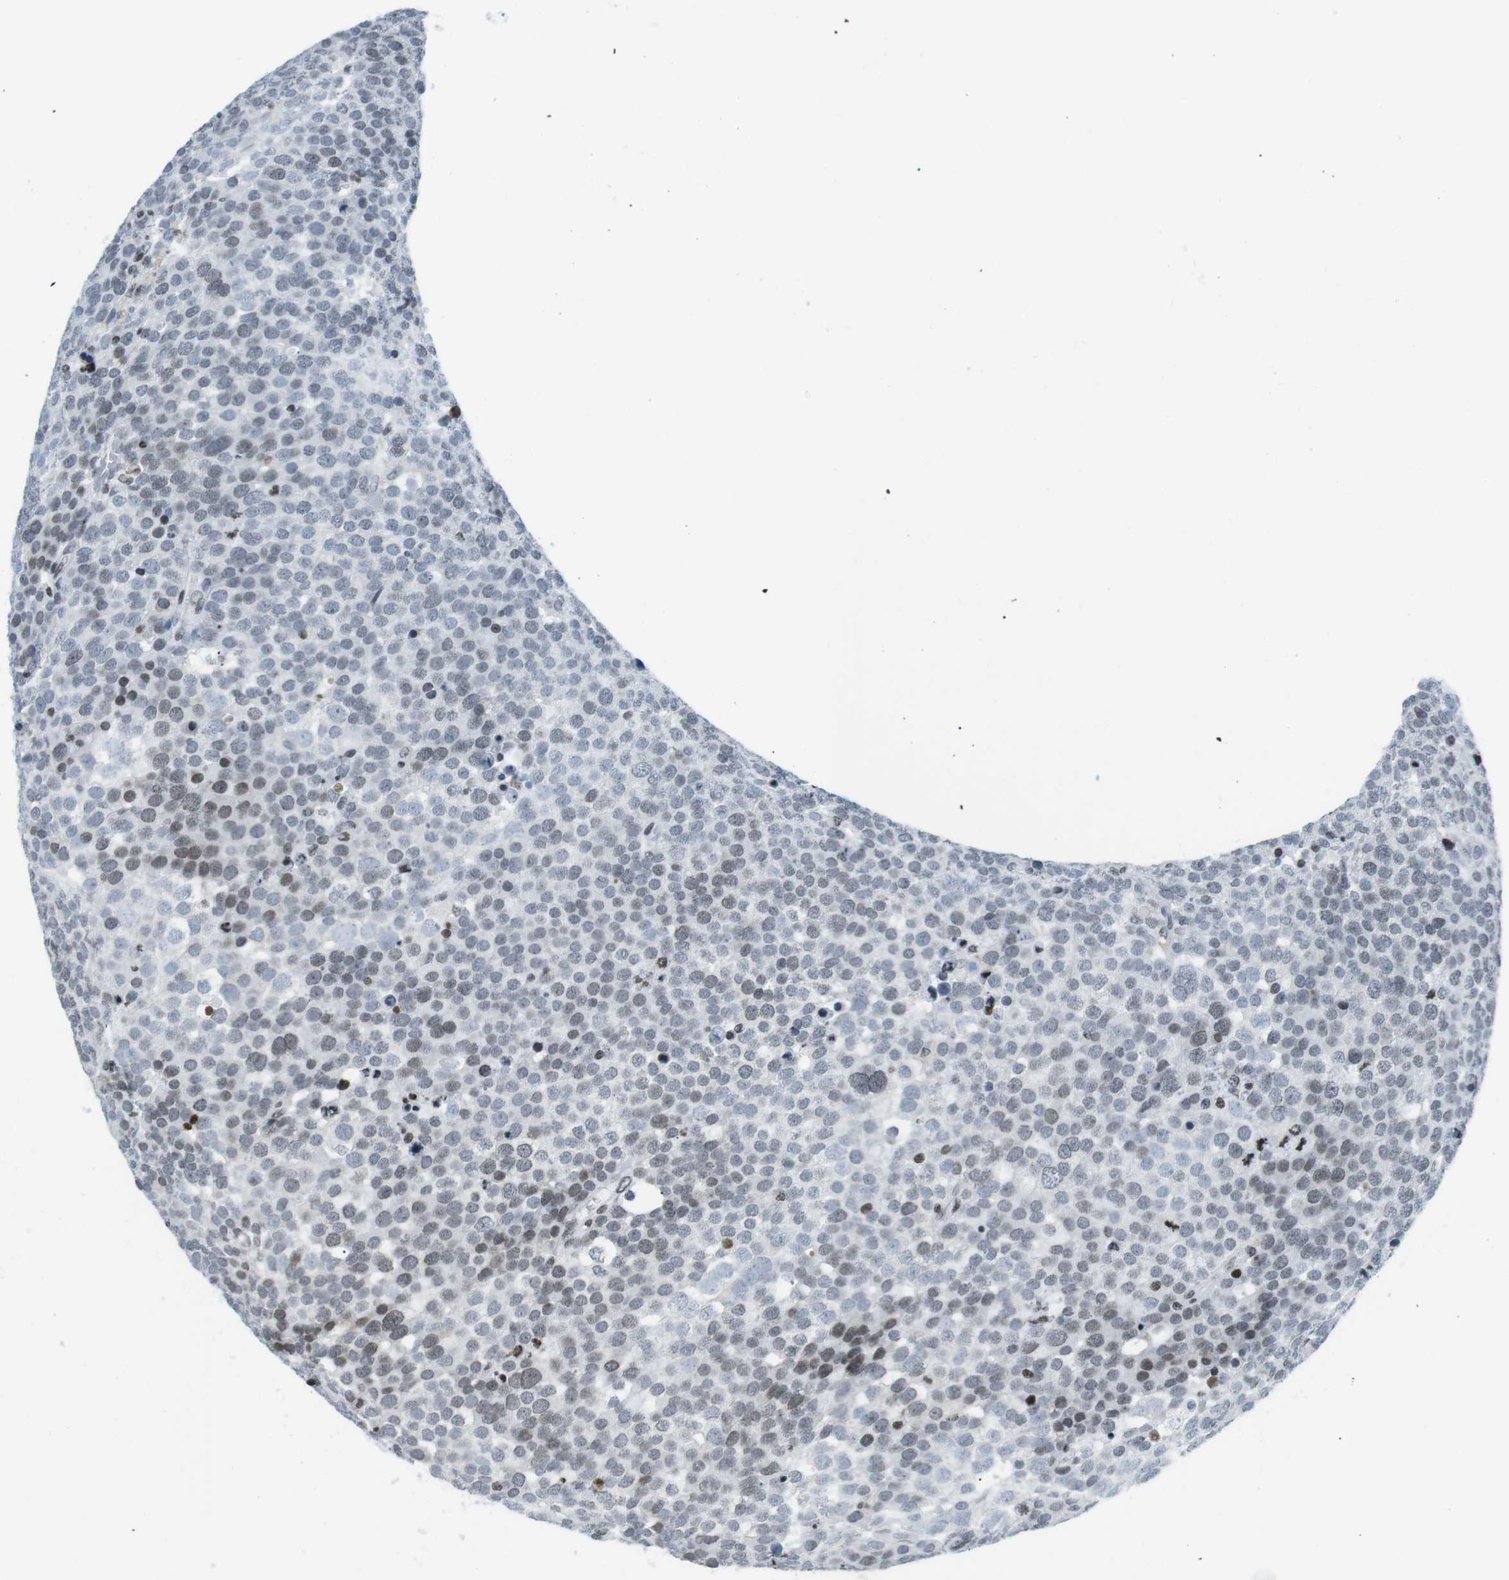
{"staining": {"intensity": "weak", "quantity": "<25%", "location": "nuclear"}, "tissue": "testis cancer", "cell_type": "Tumor cells", "image_type": "cancer", "snomed": [{"axis": "morphology", "description": "Seminoma, NOS"}, {"axis": "topography", "description": "Testis"}], "caption": "Micrograph shows no protein staining in tumor cells of testis cancer (seminoma) tissue. (DAB (3,3'-diaminobenzidine) IHC visualized using brightfield microscopy, high magnification).", "gene": "E2F2", "patient": {"sex": "male", "age": 71}}